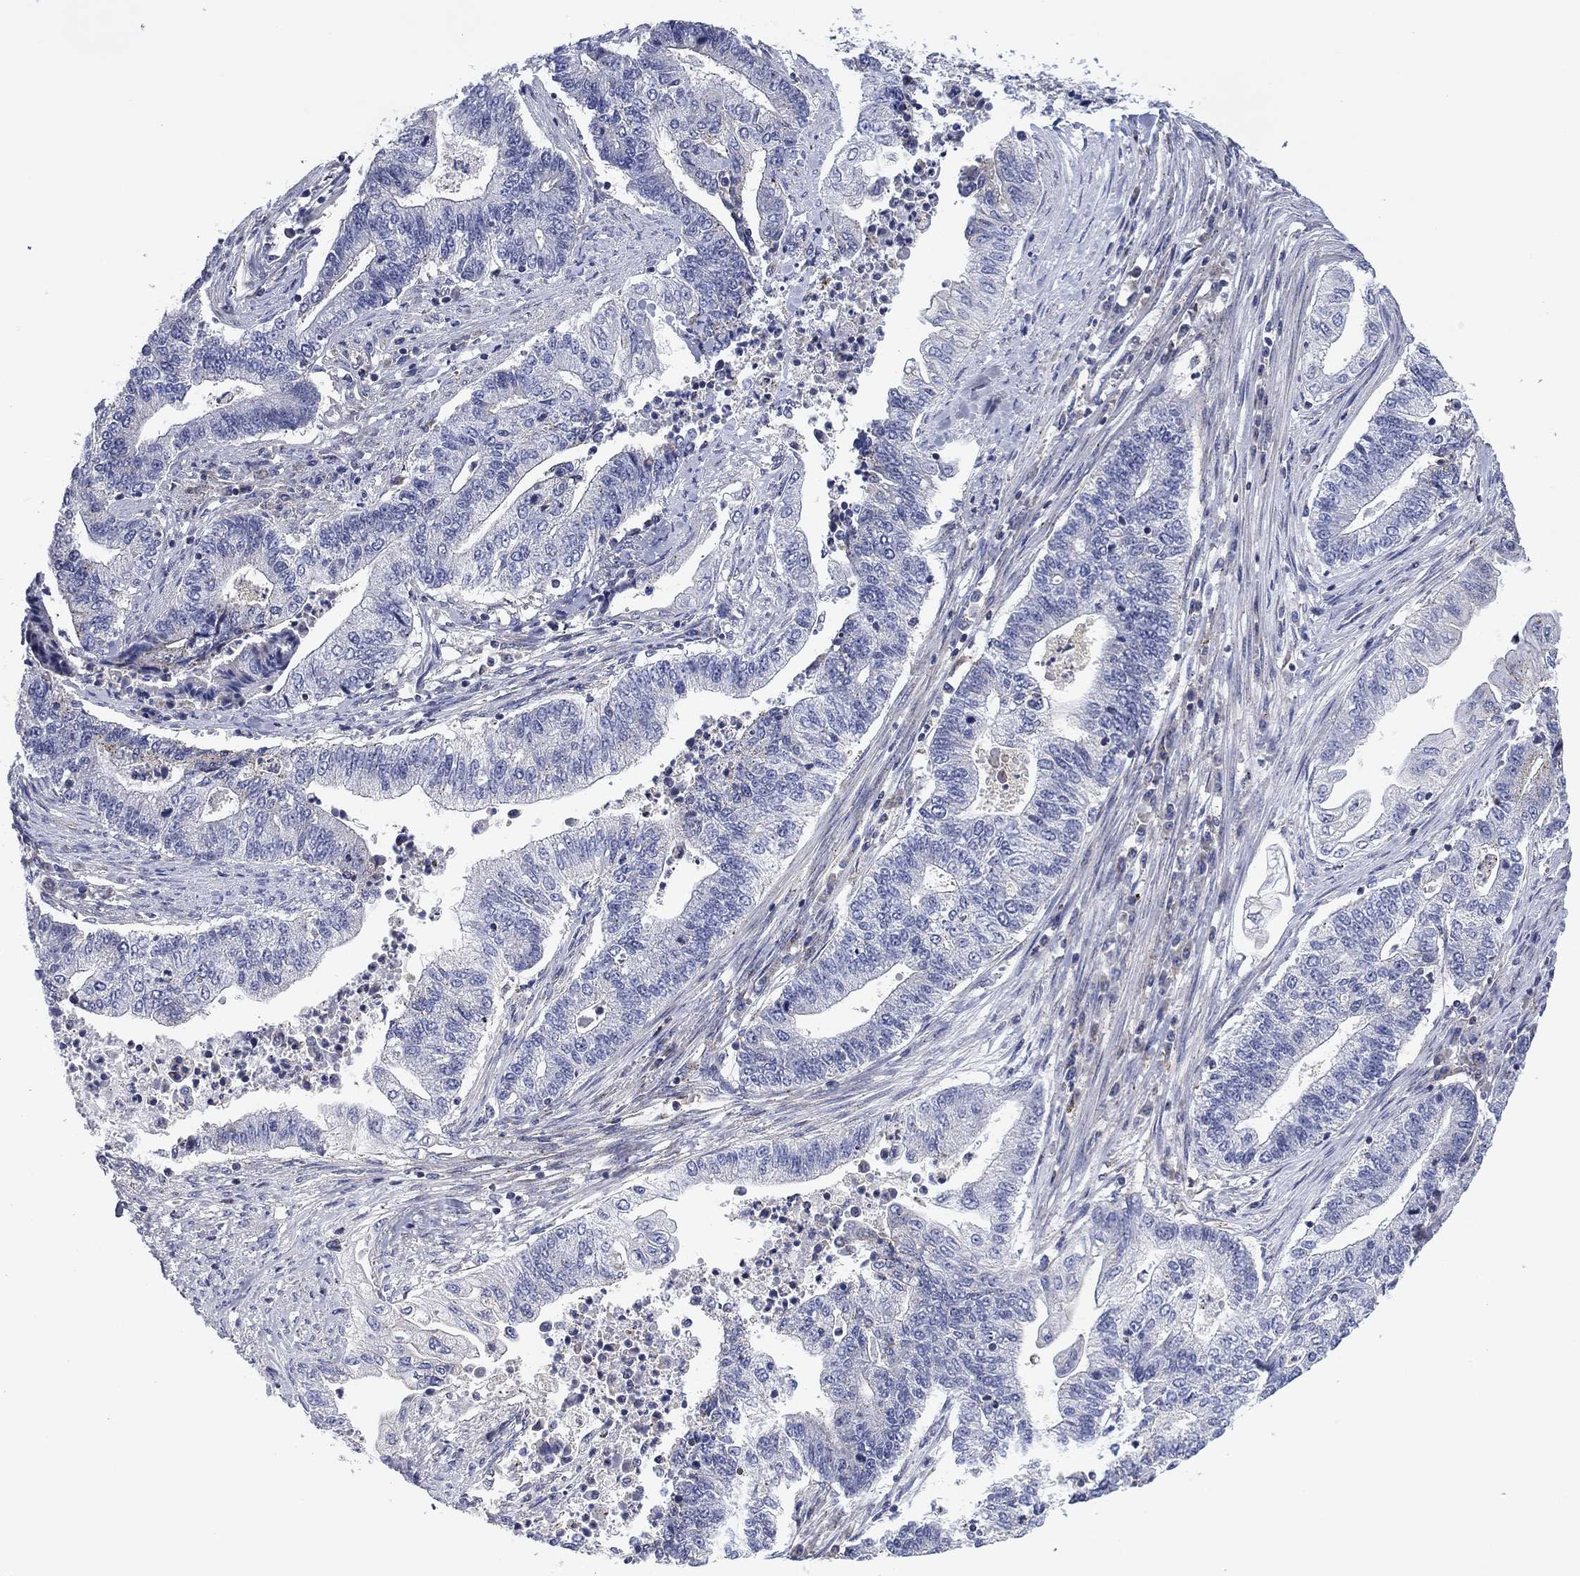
{"staining": {"intensity": "negative", "quantity": "none", "location": "none"}, "tissue": "endometrial cancer", "cell_type": "Tumor cells", "image_type": "cancer", "snomed": [{"axis": "morphology", "description": "Adenocarcinoma, NOS"}, {"axis": "topography", "description": "Uterus"}, {"axis": "topography", "description": "Endometrium"}], "caption": "Tumor cells show no significant protein expression in endometrial adenocarcinoma.", "gene": "NACAD", "patient": {"sex": "female", "age": 54}}